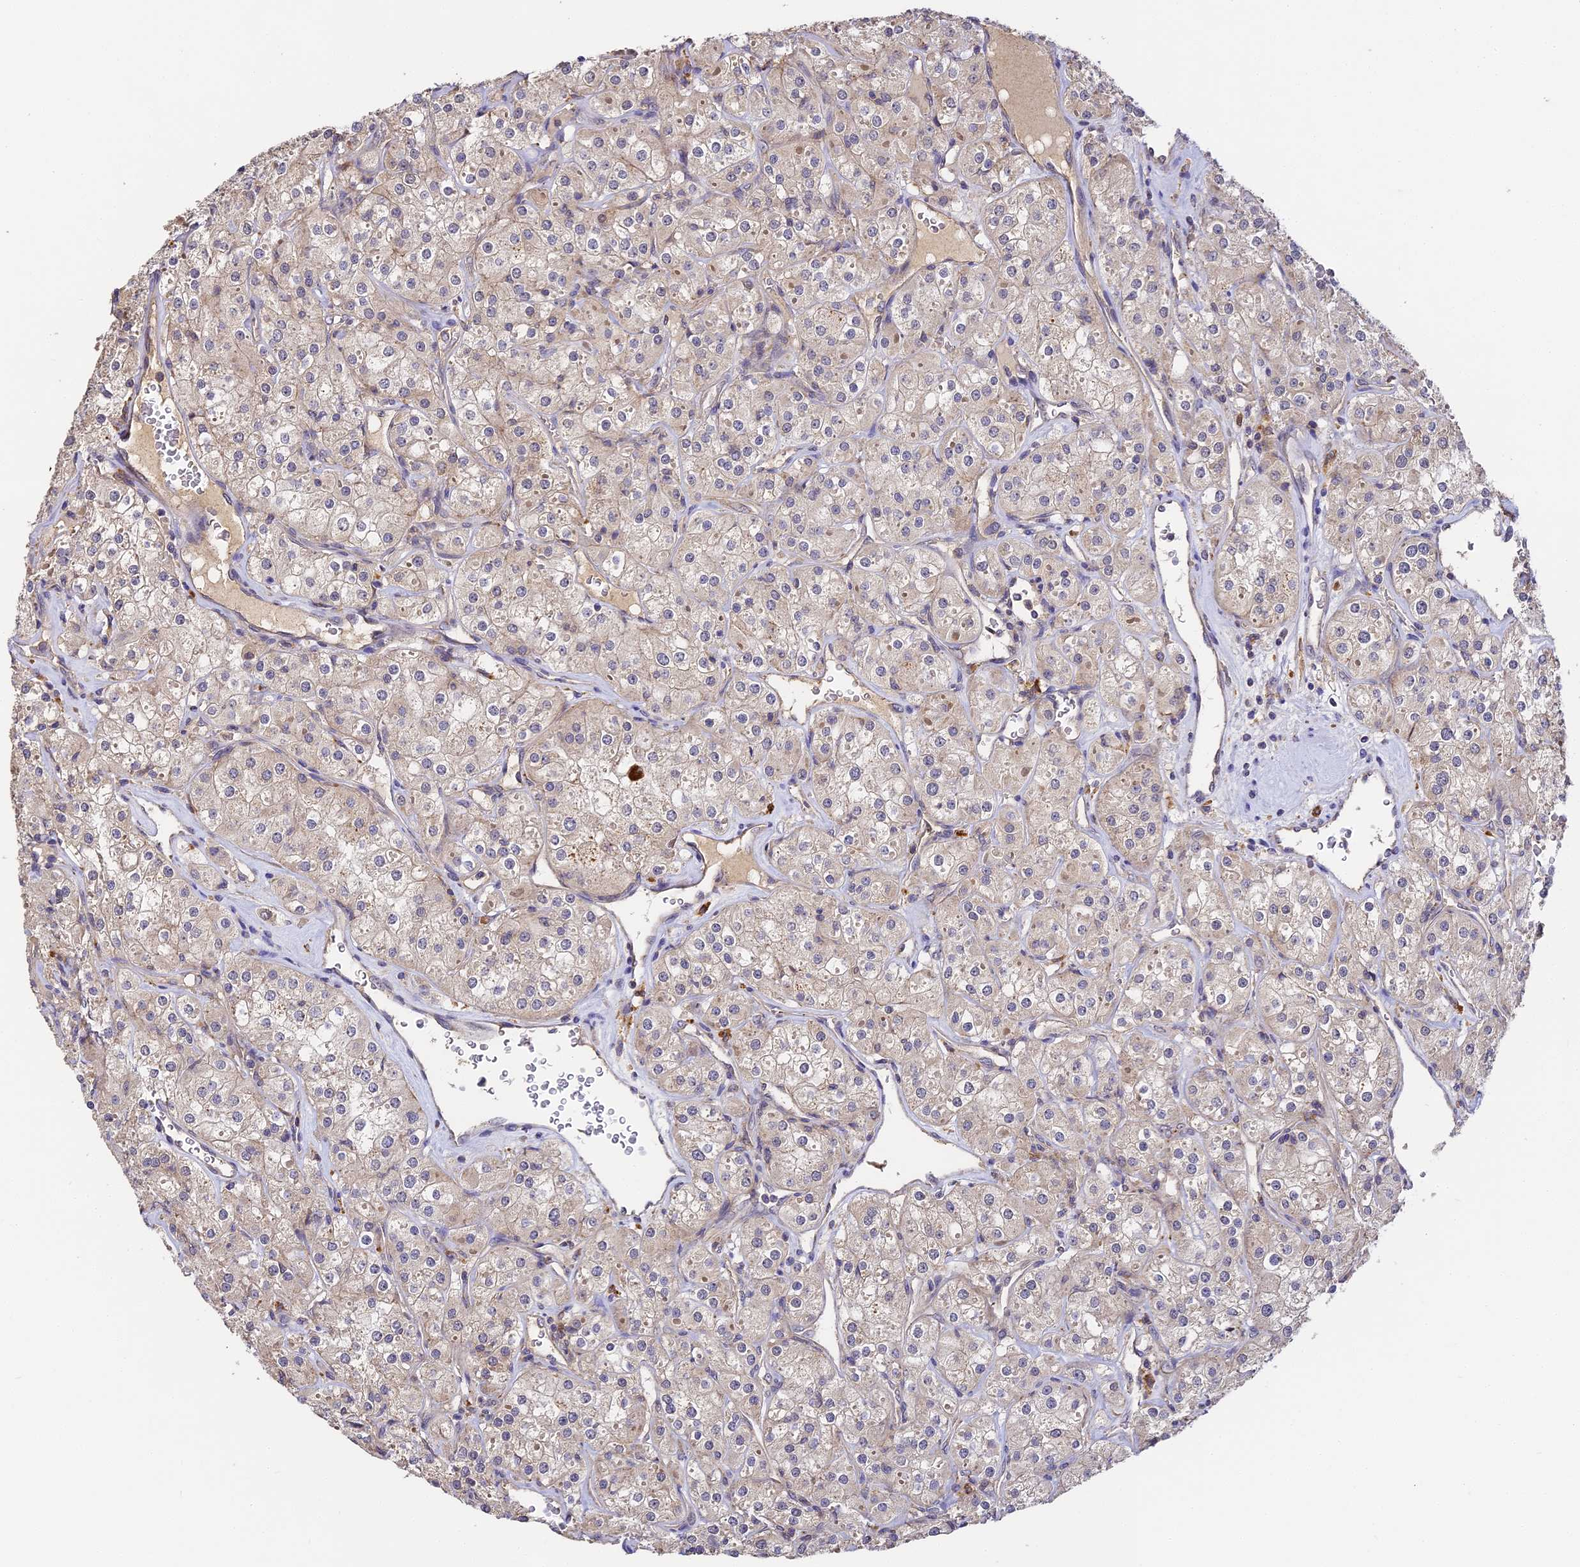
{"staining": {"intensity": "negative", "quantity": "none", "location": "none"}, "tissue": "renal cancer", "cell_type": "Tumor cells", "image_type": "cancer", "snomed": [{"axis": "morphology", "description": "Adenocarcinoma, NOS"}, {"axis": "topography", "description": "Kidney"}], "caption": "An immunohistochemistry (IHC) image of renal cancer is shown. There is no staining in tumor cells of renal cancer.", "gene": "YAE1", "patient": {"sex": "male", "age": 77}}